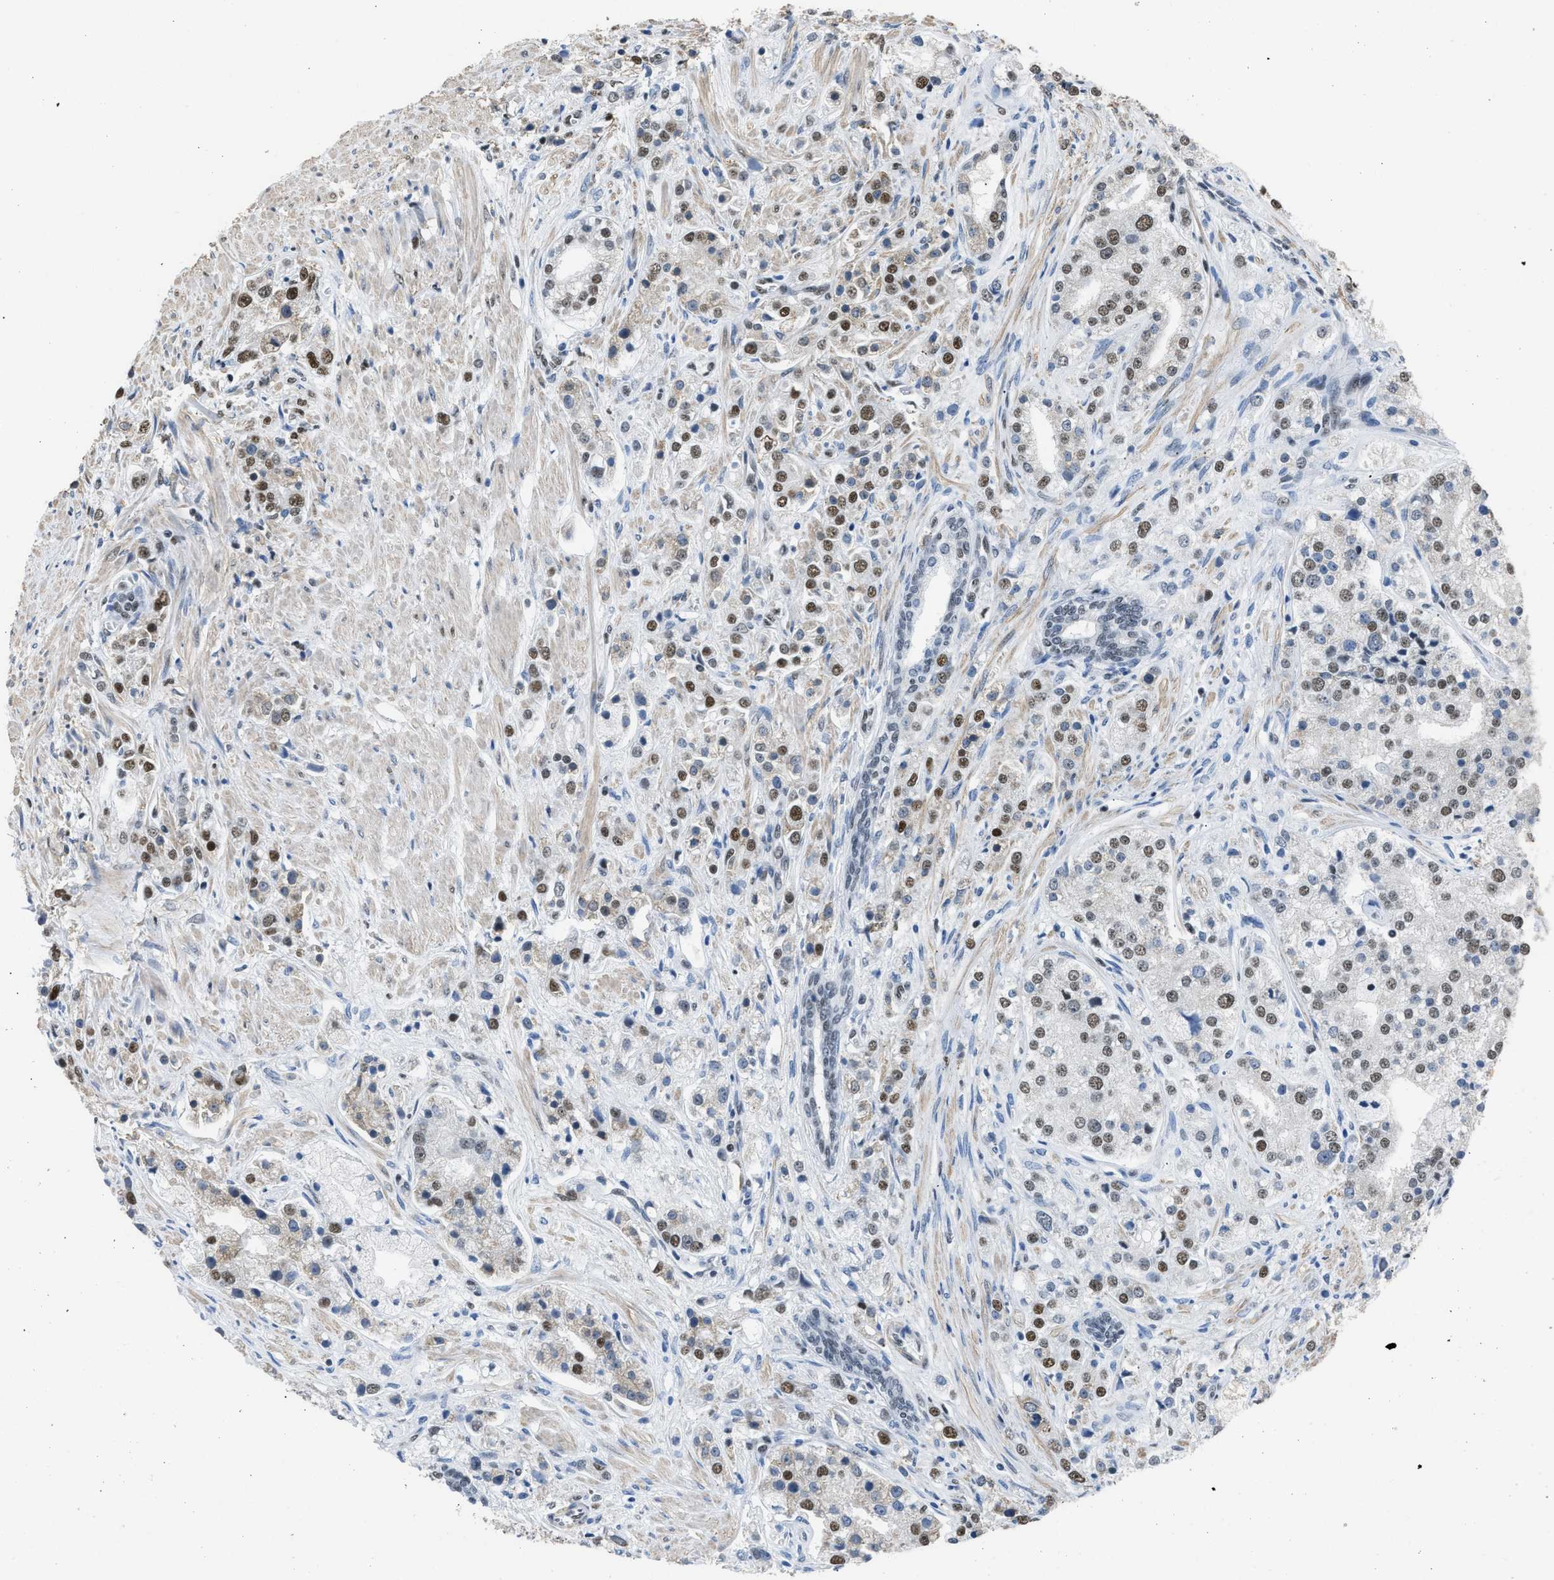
{"staining": {"intensity": "moderate", "quantity": "25%-75%", "location": "nuclear"}, "tissue": "prostate cancer", "cell_type": "Tumor cells", "image_type": "cancer", "snomed": [{"axis": "morphology", "description": "Adenocarcinoma, High grade"}, {"axis": "topography", "description": "Prostate"}], "caption": "Protein staining exhibits moderate nuclear staining in about 25%-75% of tumor cells in prostate cancer.", "gene": "SCAF4", "patient": {"sex": "male", "age": 50}}